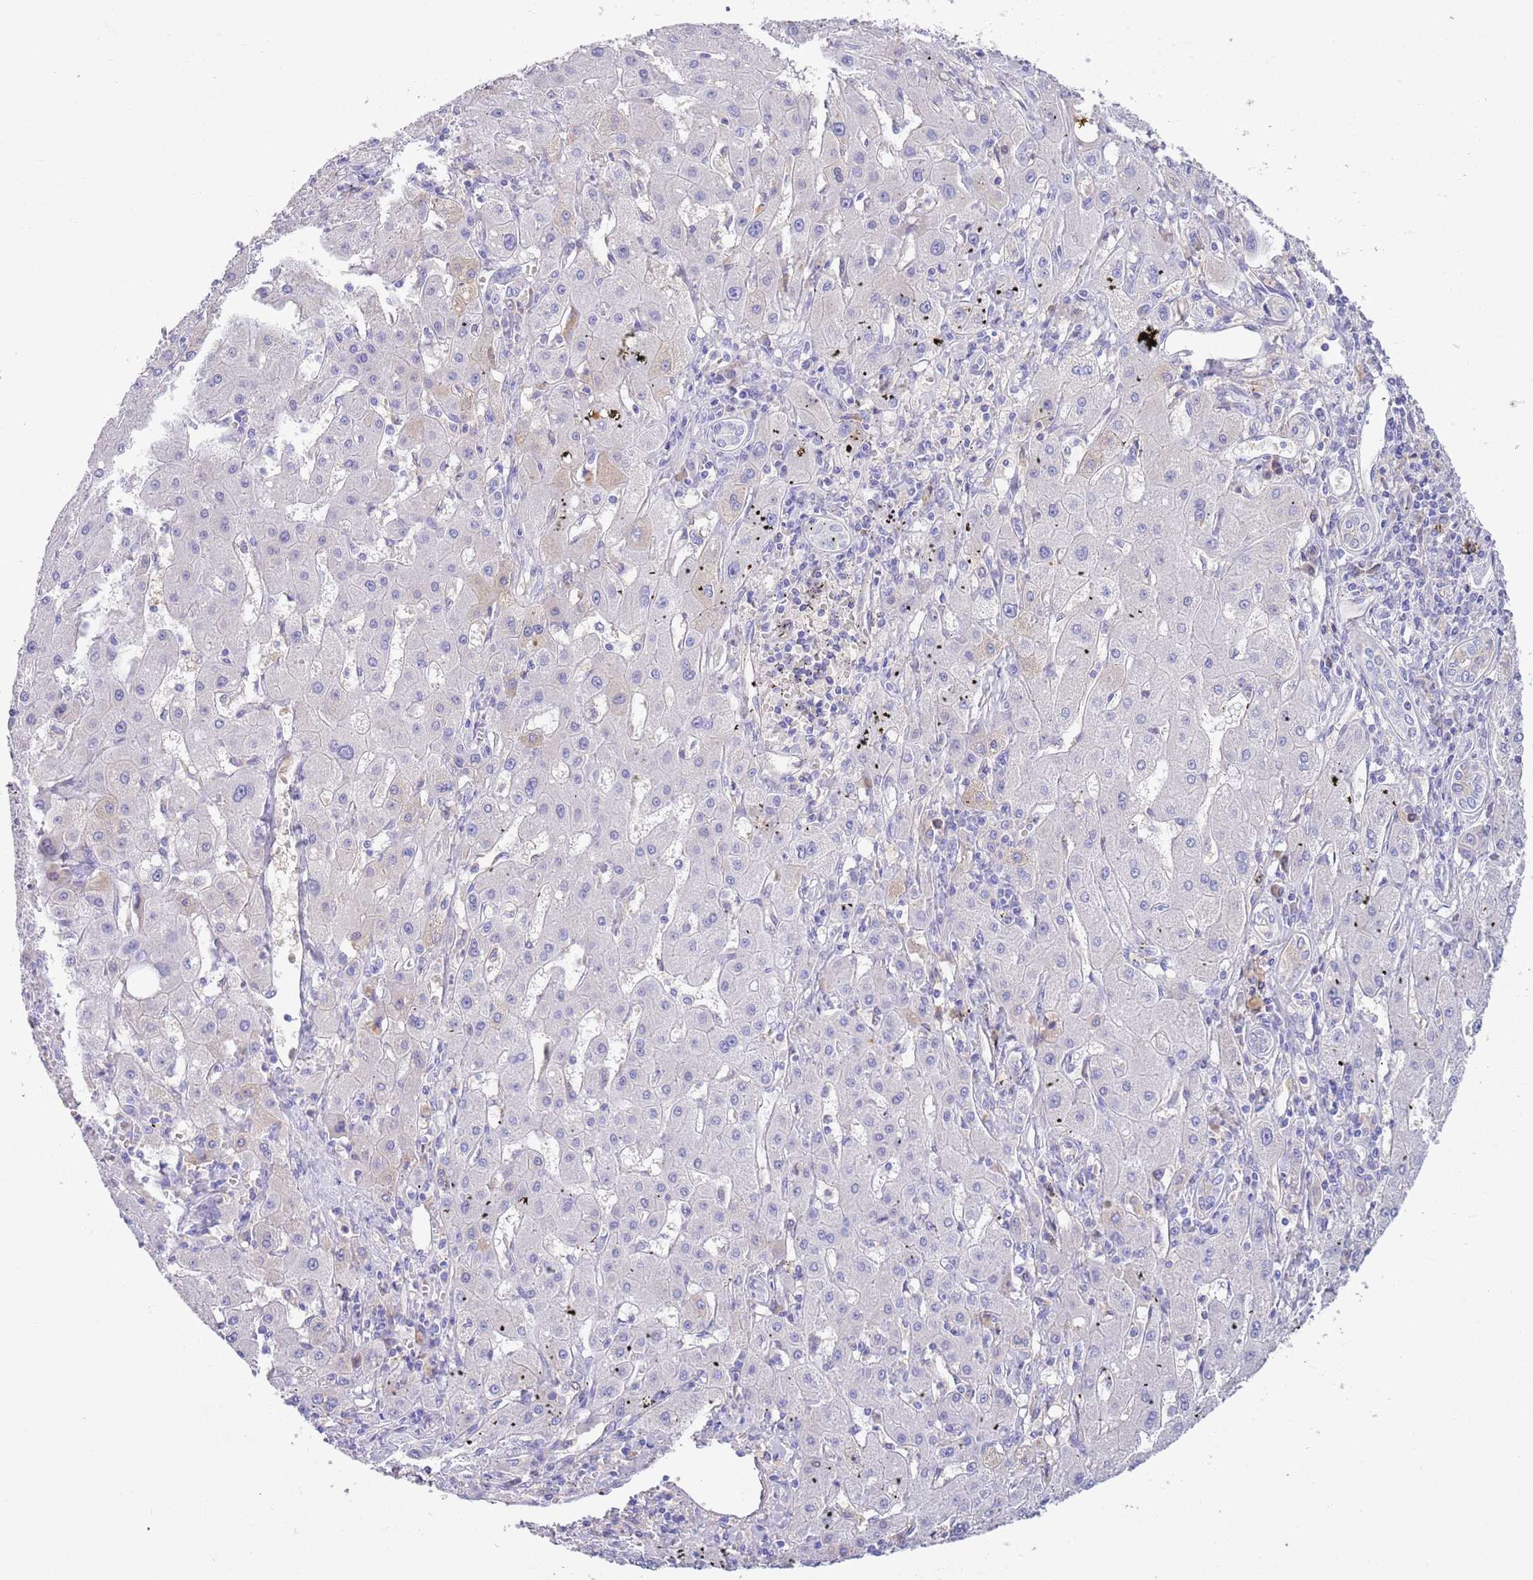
{"staining": {"intensity": "negative", "quantity": "none", "location": "none"}, "tissue": "liver cancer", "cell_type": "Tumor cells", "image_type": "cancer", "snomed": [{"axis": "morphology", "description": "Carcinoma, Hepatocellular, NOS"}, {"axis": "topography", "description": "Liver"}], "caption": "A micrograph of hepatocellular carcinoma (liver) stained for a protein displays no brown staining in tumor cells.", "gene": "IGFL4", "patient": {"sex": "male", "age": 72}}